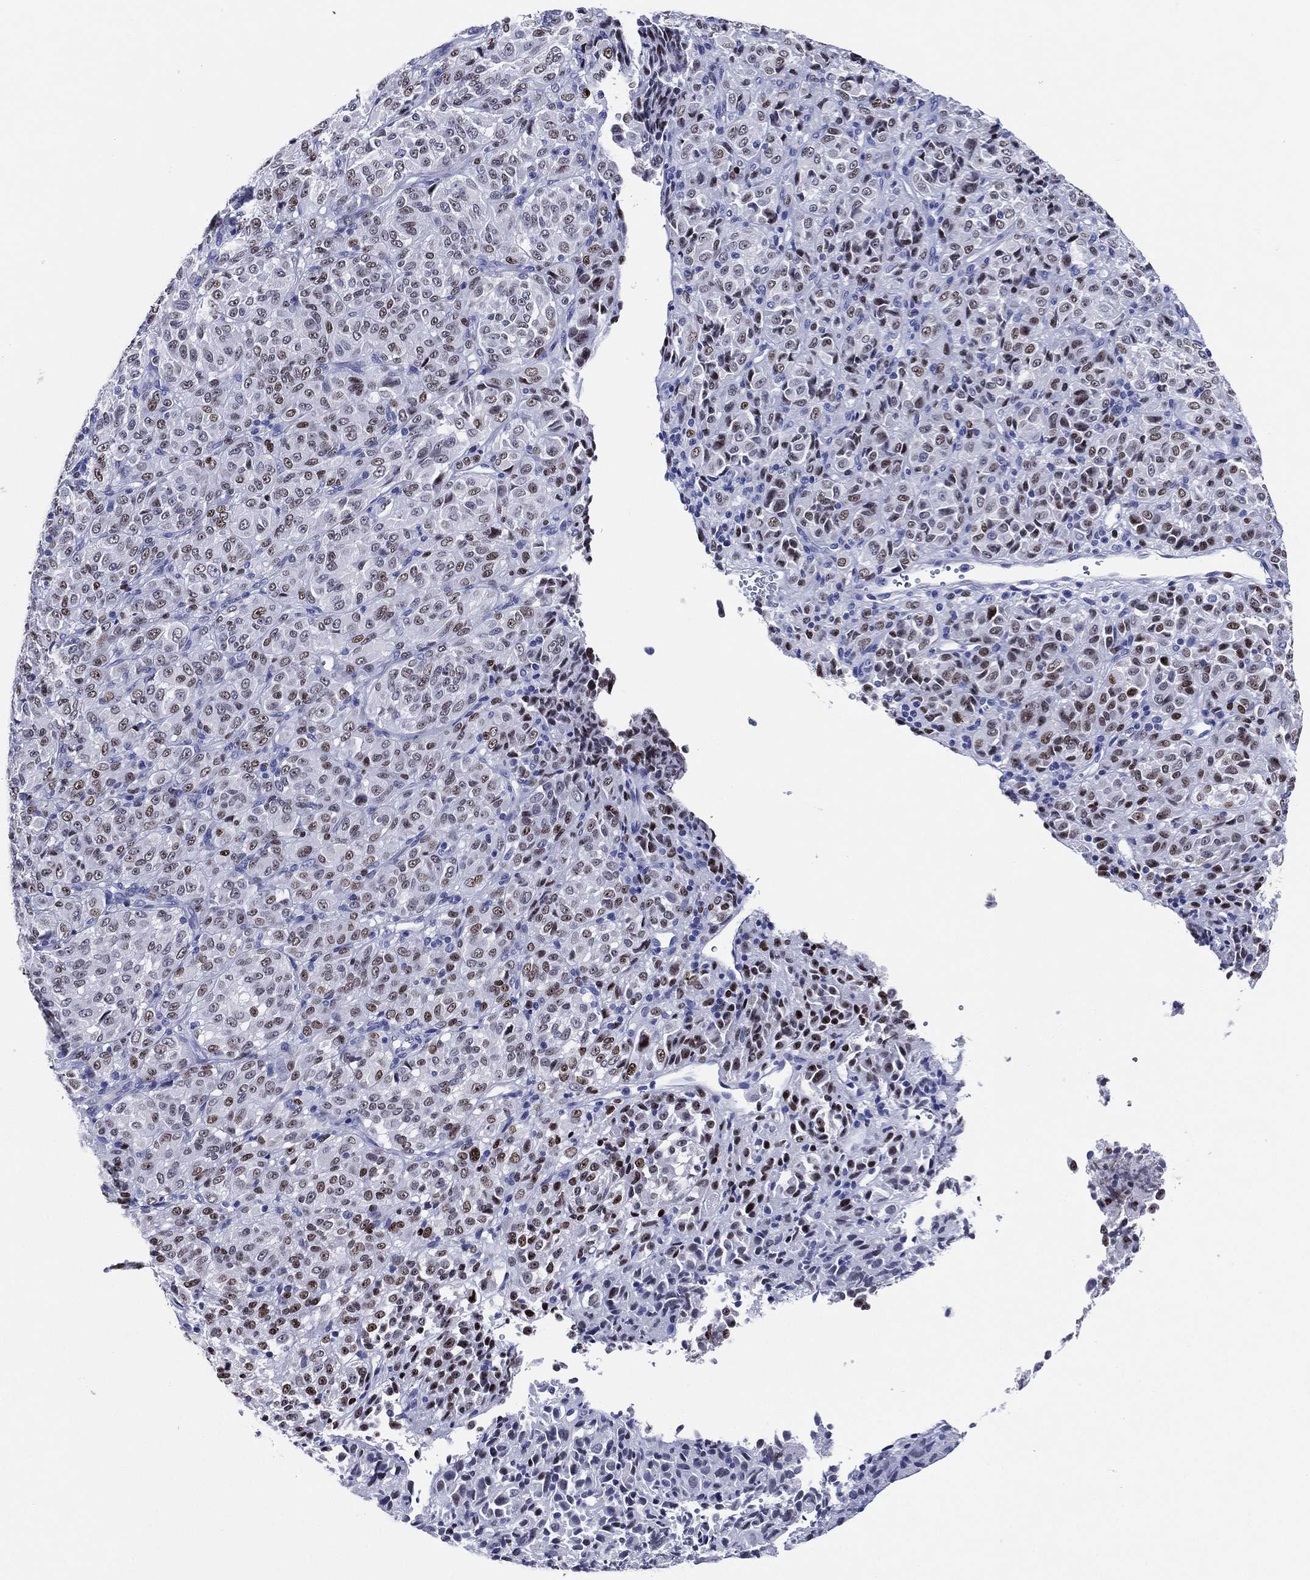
{"staining": {"intensity": "strong", "quantity": "<25%", "location": "nuclear"}, "tissue": "melanoma", "cell_type": "Tumor cells", "image_type": "cancer", "snomed": [{"axis": "morphology", "description": "Malignant melanoma, Metastatic site"}, {"axis": "topography", "description": "Brain"}], "caption": "A high-resolution micrograph shows immunohistochemistry (IHC) staining of melanoma, which demonstrates strong nuclear expression in approximately <25% of tumor cells.", "gene": "TFAP2A", "patient": {"sex": "female", "age": 56}}